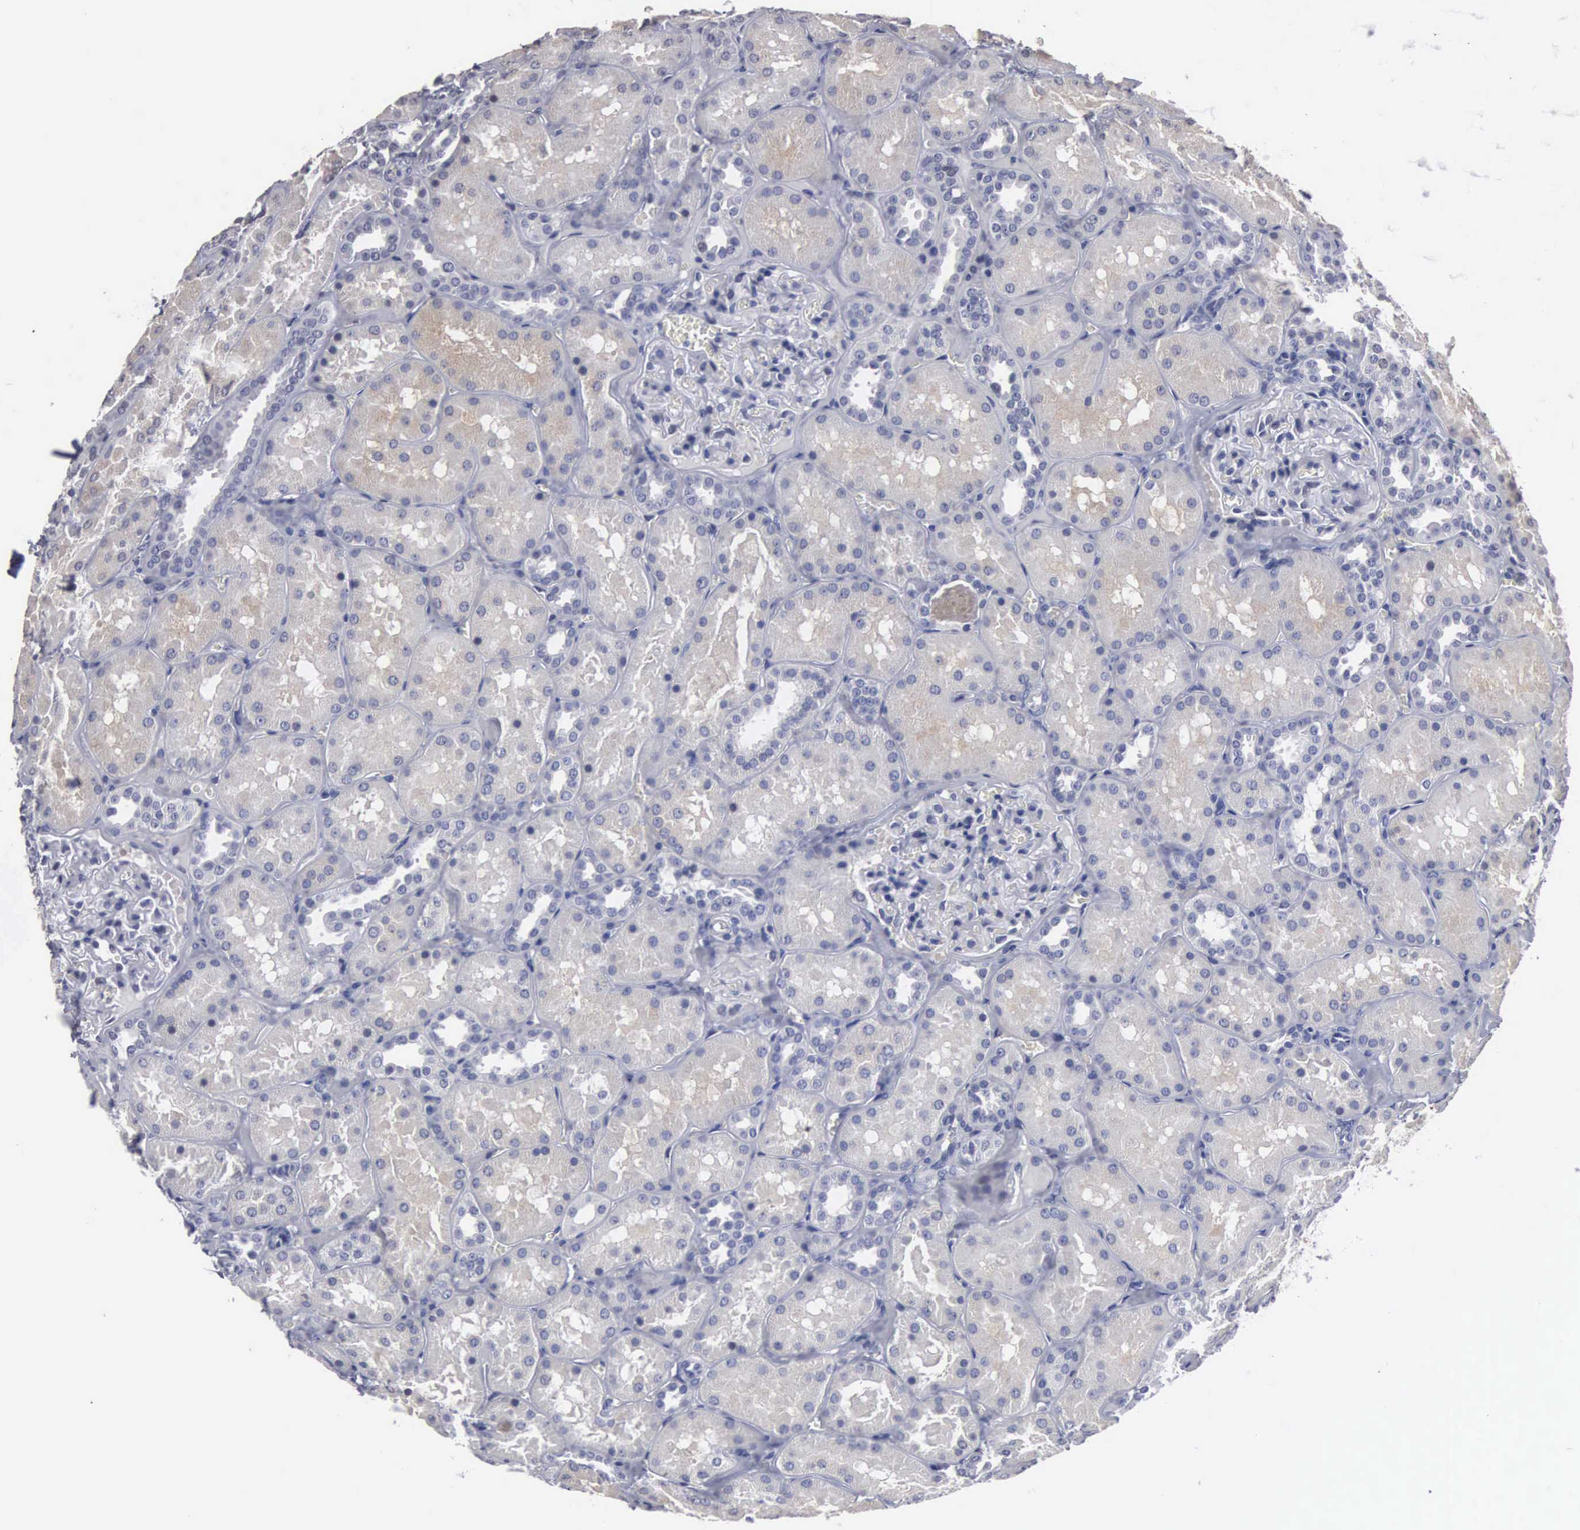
{"staining": {"intensity": "negative", "quantity": "none", "location": "none"}, "tissue": "kidney", "cell_type": "Cells in glomeruli", "image_type": "normal", "snomed": [{"axis": "morphology", "description": "Normal tissue, NOS"}, {"axis": "topography", "description": "Kidney"}], "caption": "The image demonstrates no significant expression in cells in glomeruli of kidney. (DAB IHC with hematoxylin counter stain).", "gene": "UPB1", "patient": {"sex": "female", "age": 52}}